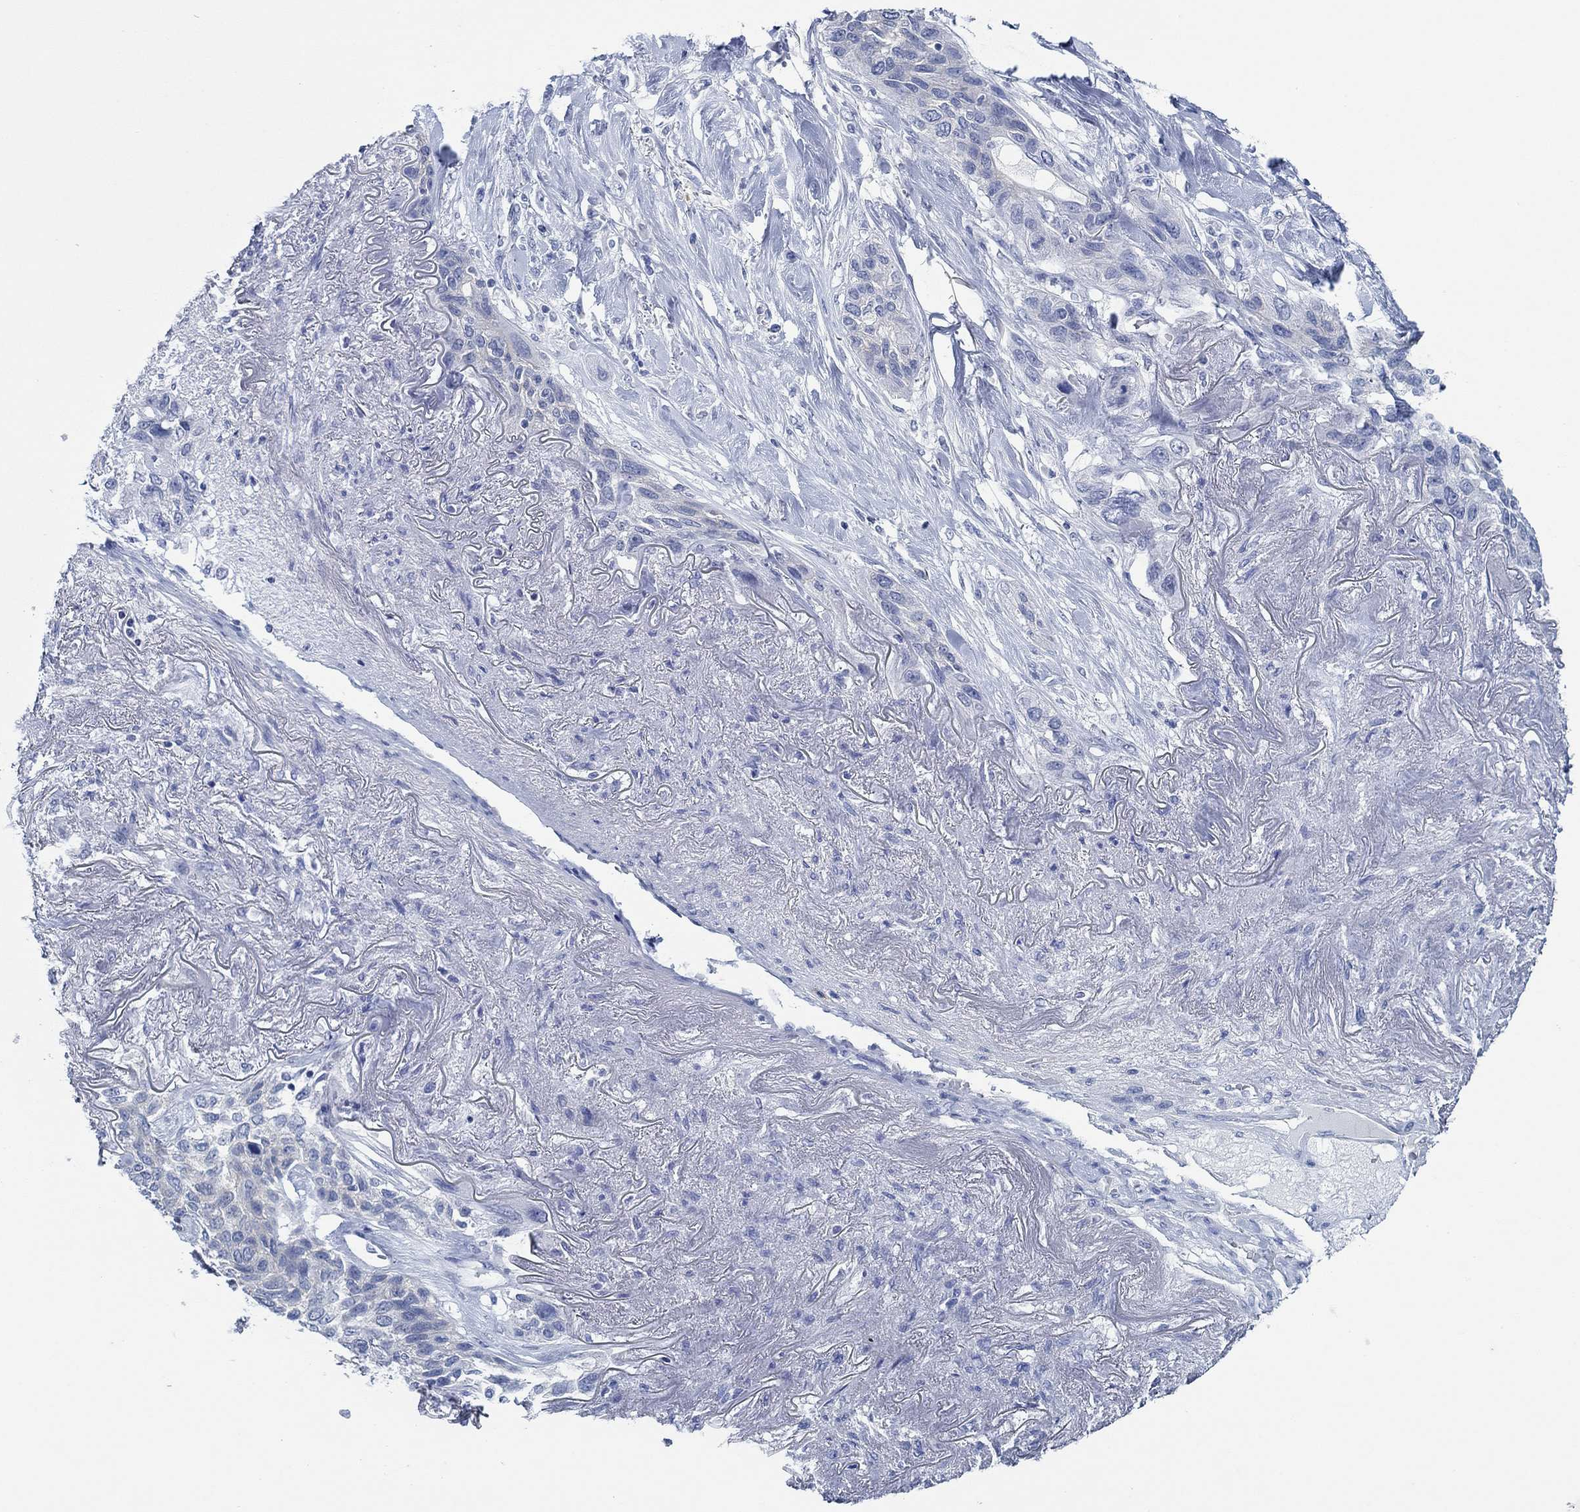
{"staining": {"intensity": "negative", "quantity": "none", "location": "none"}, "tissue": "lung cancer", "cell_type": "Tumor cells", "image_type": "cancer", "snomed": [{"axis": "morphology", "description": "Squamous cell carcinoma, NOS"}, {"axis": "topography", "description": "Lung"}], "caption": "Immunohistochemical staining of squamous cell carcinoma (lung) demonstrates no significant expression in tumor cells.", "gene": "ZNF671", "patient": {"sex": "female", "age": 70}}